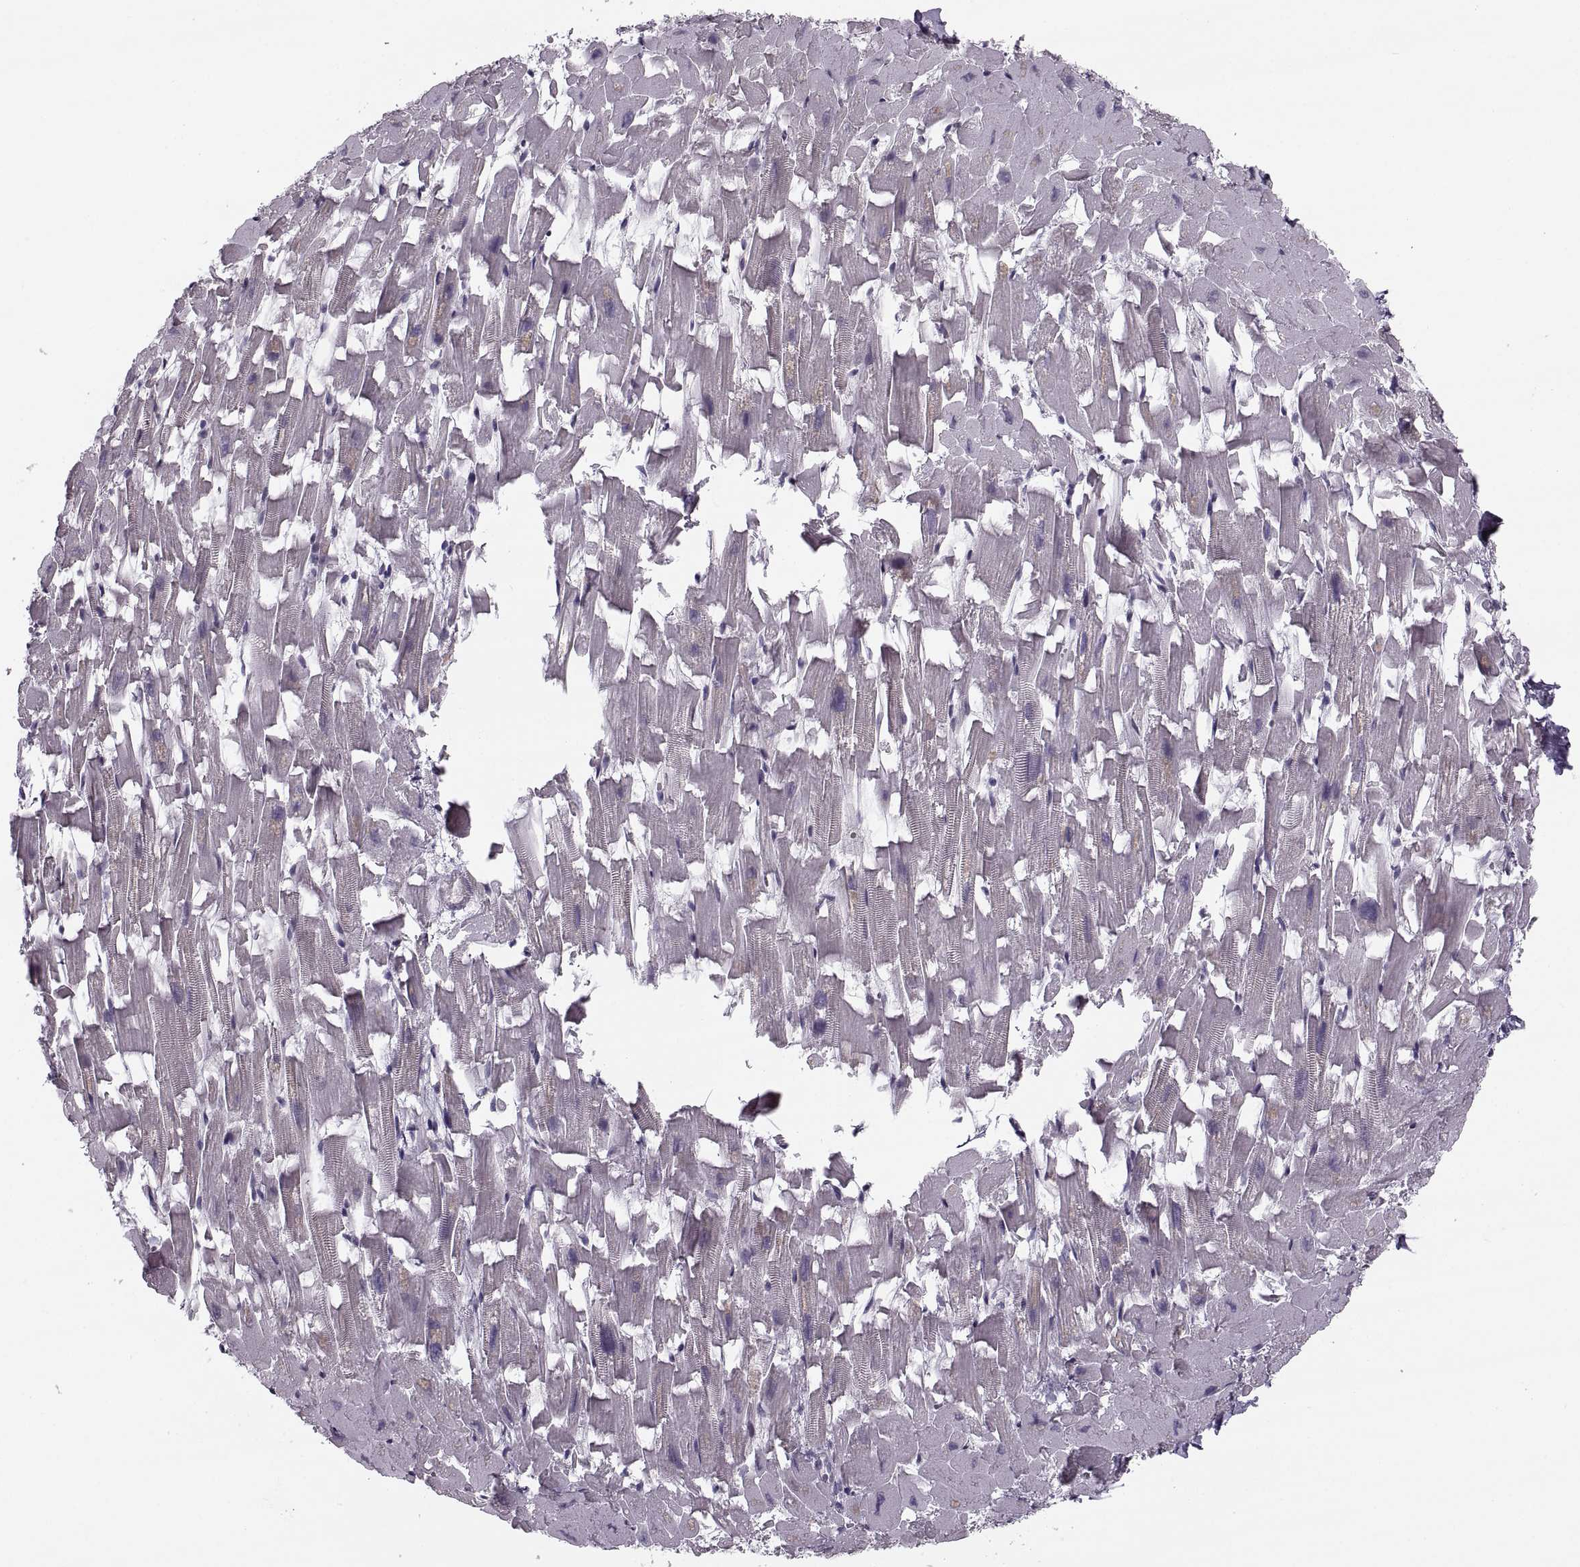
{"staining": {"intensity": "negative", "quantity": "none", "location": "none"}, "tissue": "heart muscle", "cell_type": "Cardiomyocytes", "image_type": "normal", "snomed": [{"axis": "morphology", "description": "Normal tissue, NOS"}, {"axis": "topography", "description": "Heart"}], "caption": "Immunohistochemistry (IHC) micrograph of unremarkable human heart muscle stained for a protein (brown), which exhibits no staining in cardiomyocytes.", "gene": "LUZP2", "patient": {"sex": "female", "age": 64}}